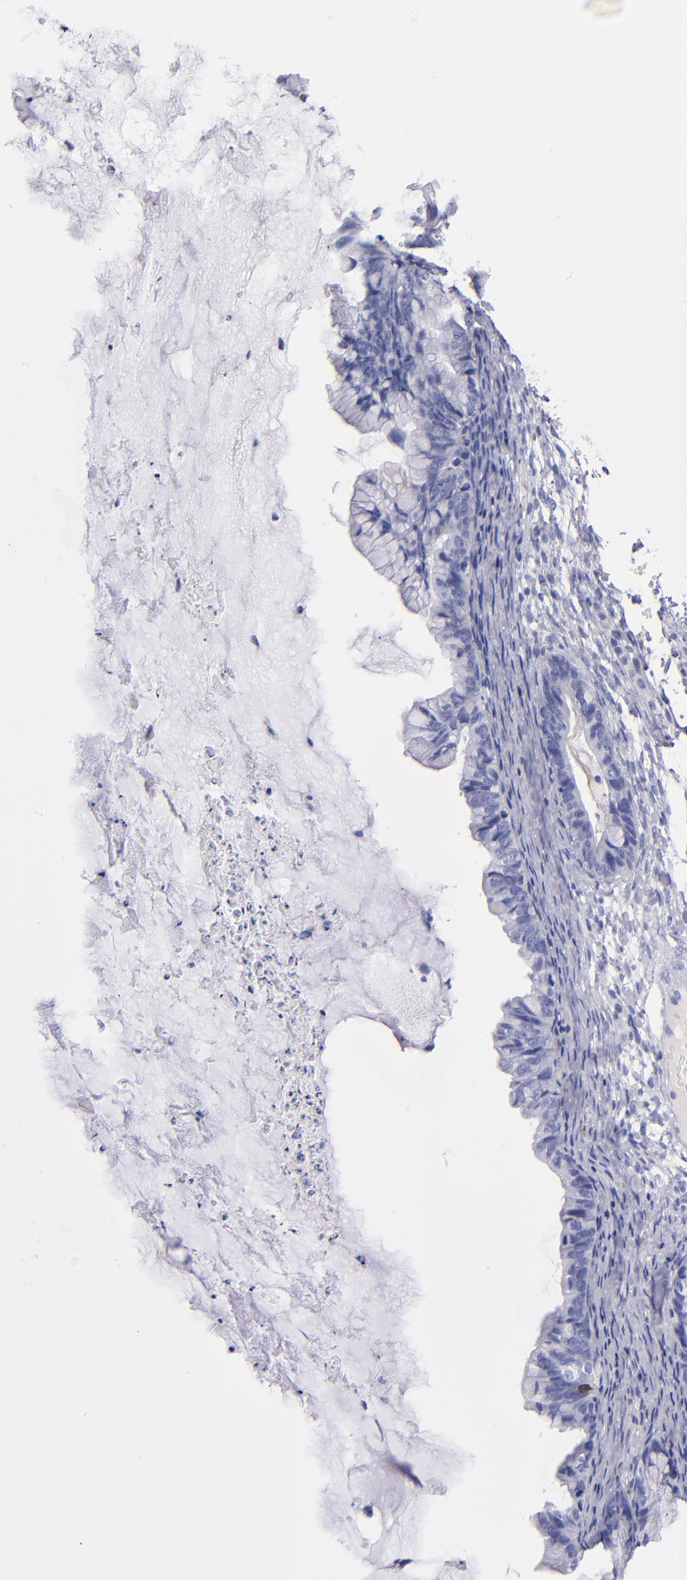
{"staining": {"intensity": "moderate", "quantity": "<25%", "location": "cytoplasmic/membranous"}, "tissue": "ovarian cancer", "cell_type": "Tumor cells", "image_type": "cancer", "snomed": [{"axis": "morphology", "description": "Cystadenocarcinoma, mucinous, NOS"}, {"axis": "topography", "description": "Ovary"}], "caption": "An IHC image of tumor tissue is shown. Protein staining in brown highlights moderate cytoplasmic/membranous positivity in ovarian cancer within tumor cells.", "gene": "KIT", "patient": {"sex": "female", "age": 36}}